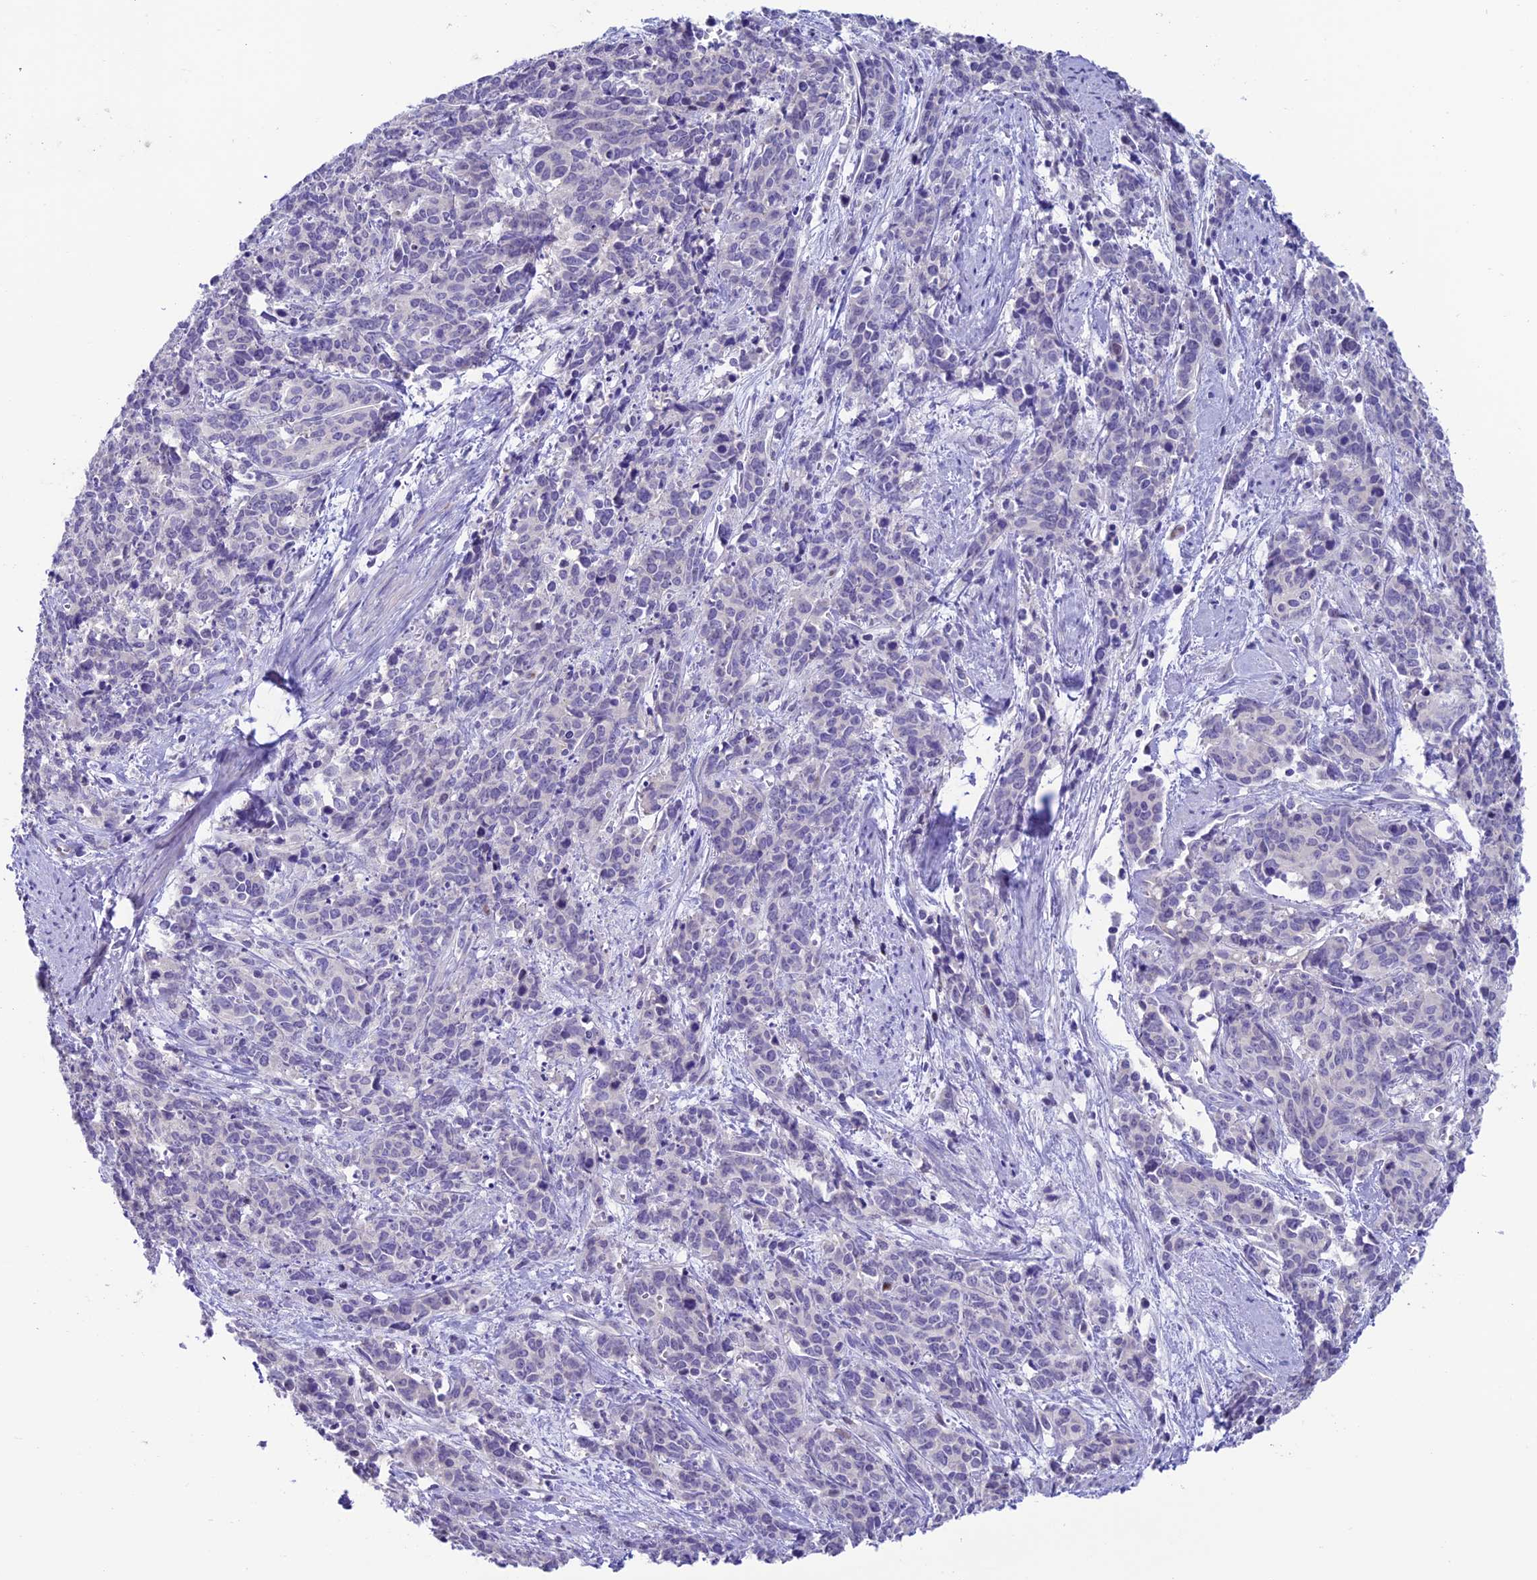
{"staining": {"intensity": "negative", "quantity": "none", "location": "none"}, "tissue": "cervical cancer", "cell_type": "Tumor cells", "image_type": "cancer", "snomed": [{"axis": "morphology", "description": "Squamous cell carcinoma, NOS"}, {"axis": "topography", "description": "Cervix"}], "caption": "Squamous cell carcinoma (cervical) stained for a protein using IHC displays no positivity tumor cells.", "gene": "SLC10A1", "patient": {"sex": "female", "age": 60}}